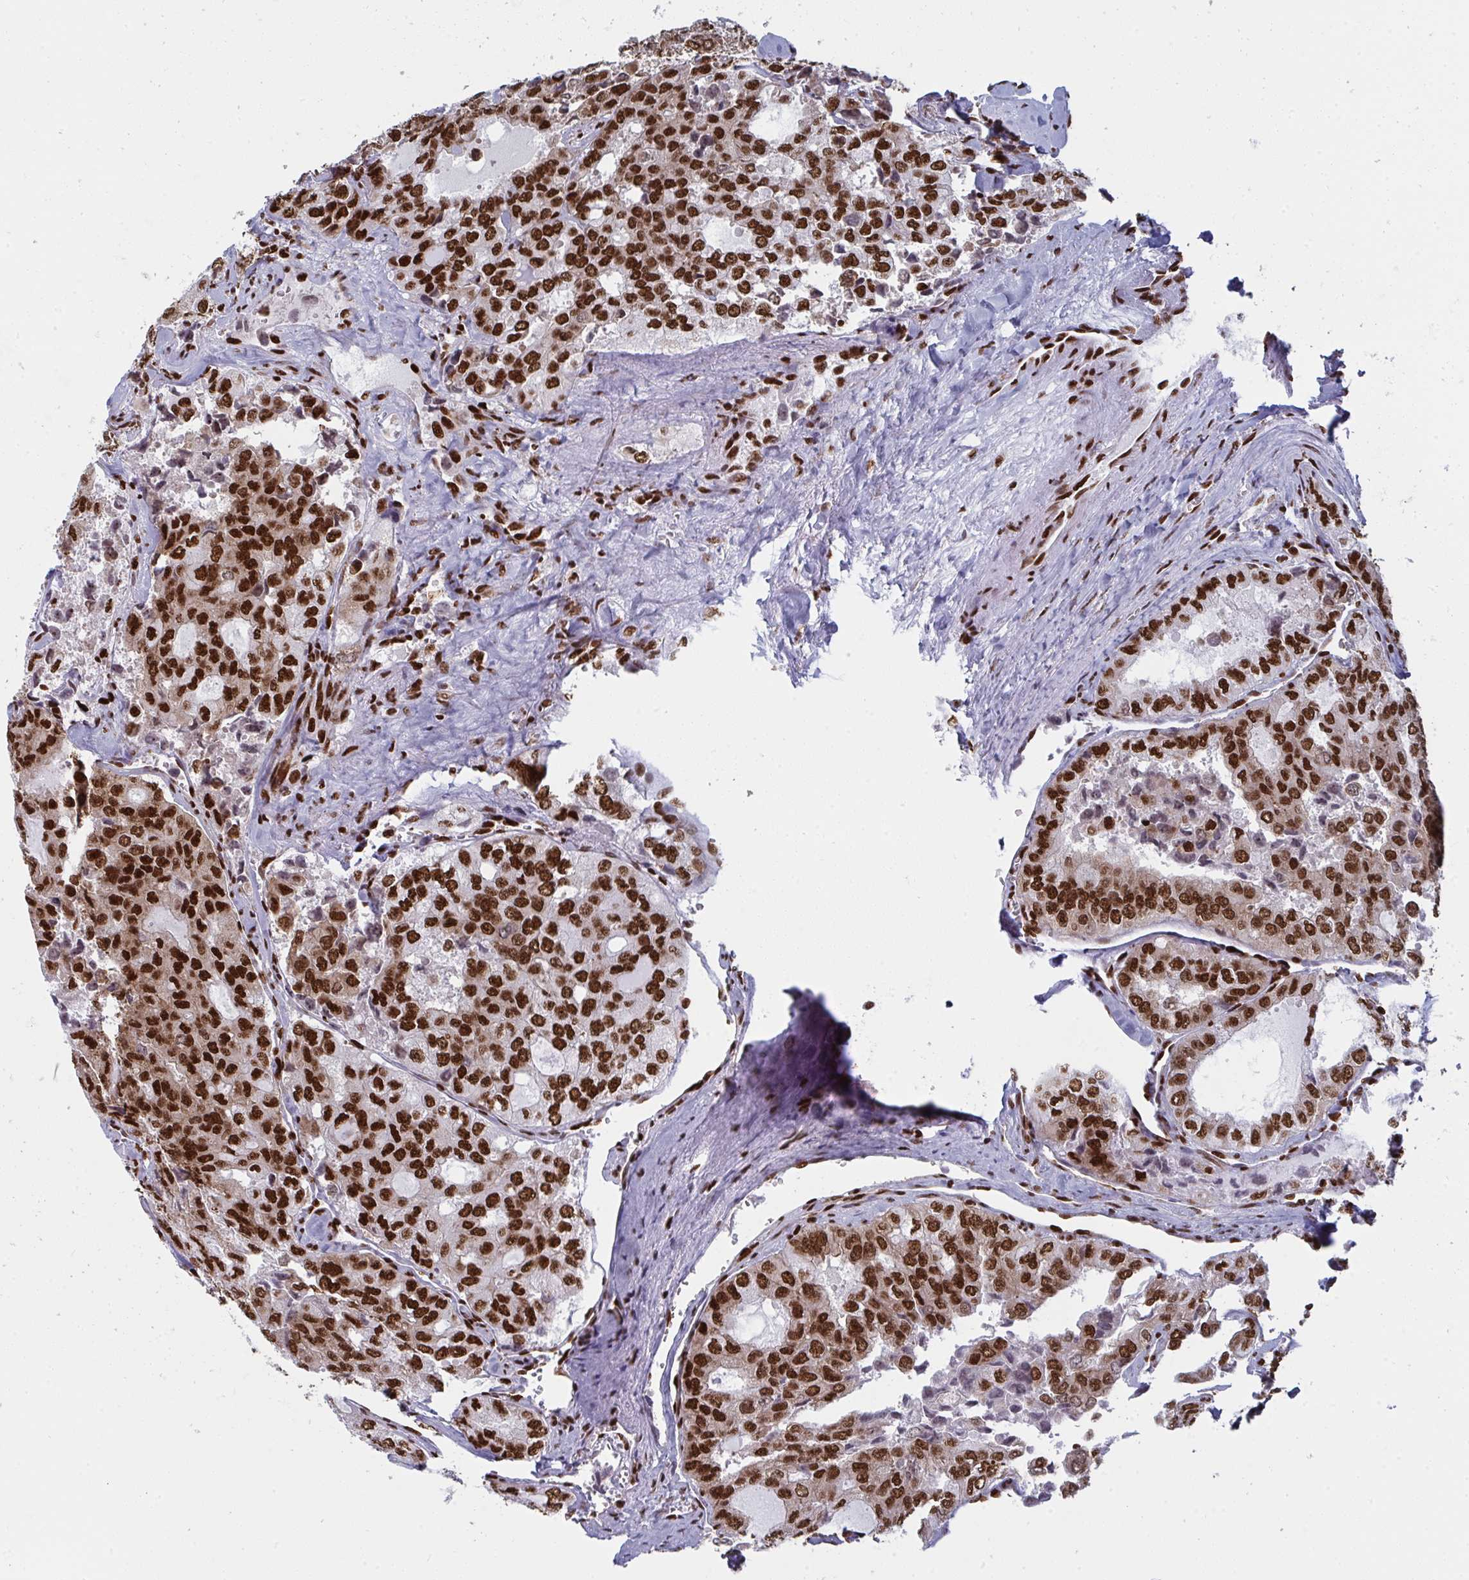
{"staining": {"intensity": "strong", "quantity": "25%-75%", "location": "nuclear"}, "tissue": "thyroid cancer", "cell_type": "Tumor cells", "image_type": "cancer", "snomed": [{"axis": "morphology", "description": "Follicular adenoma carcinoma, NOS"}, {"axis": "topography", "description": "Thyroid gland"}], "caption": "Strong nuclear staining for a protein is seen in about 25%-75% of tumor cells of thyroid follicular adenoma carcinoma using IHC.", "gene": "GAR1", "patient": {"sex": "male", "age": 75}}